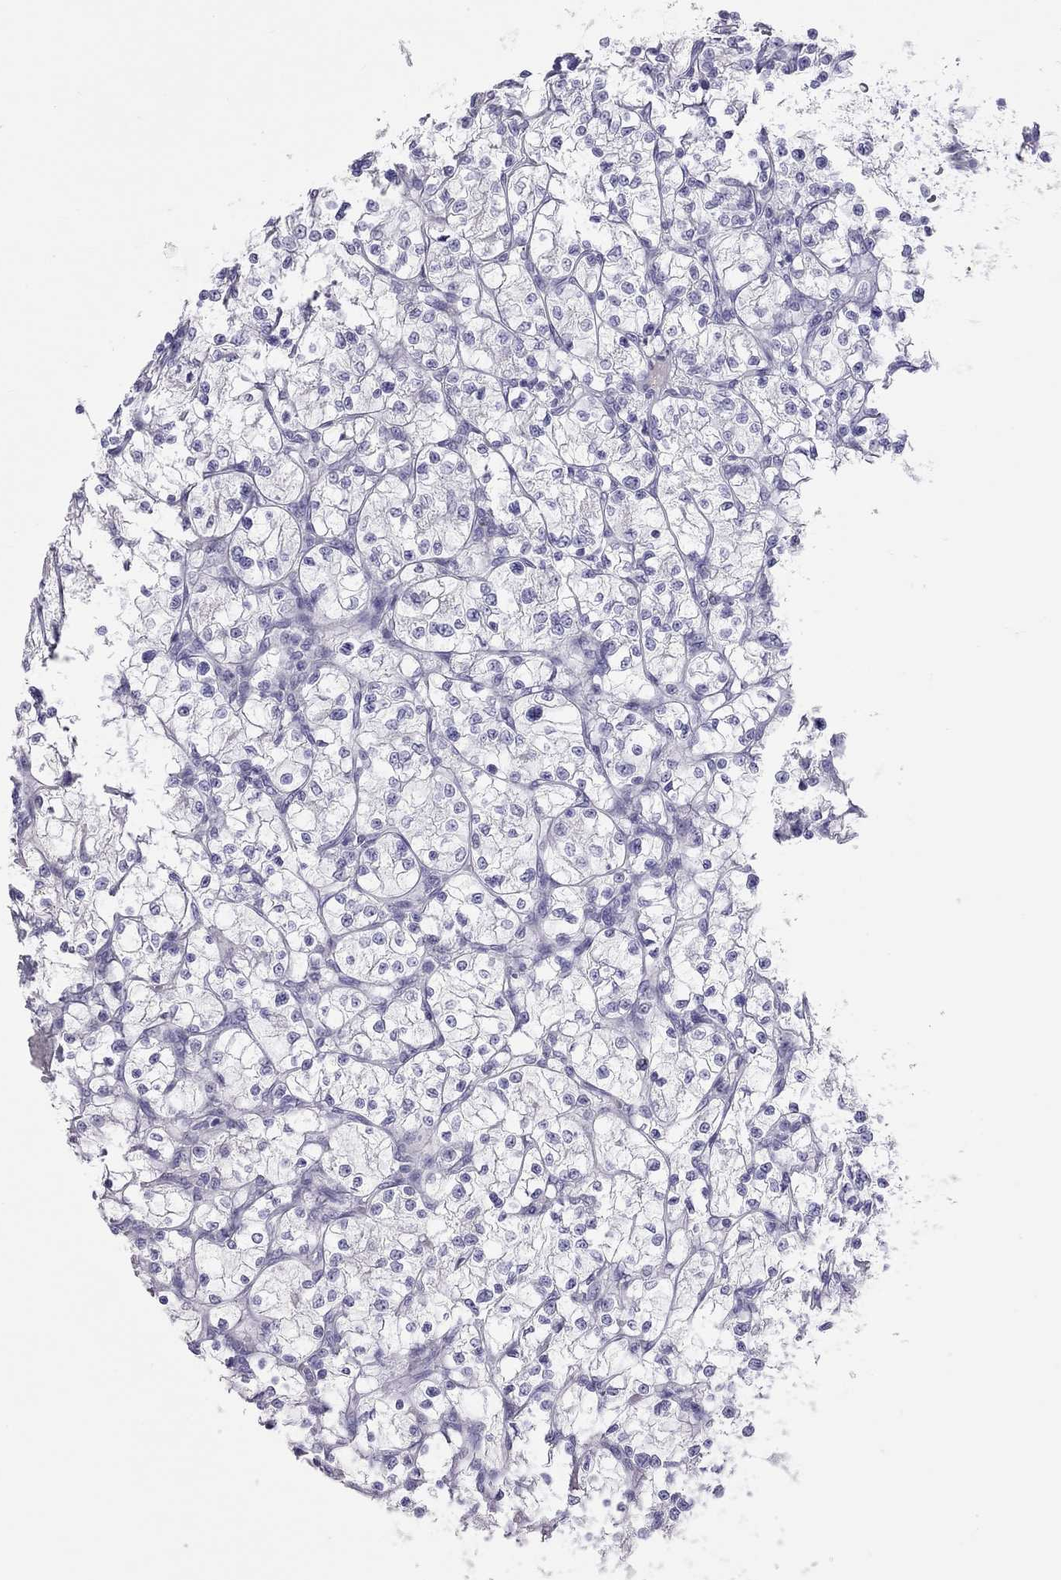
{"staining": {"intensity": "negative", "quantity": "none", "location": "none"}, "tissue": "renal cancer", "cell_type": "Tumor cells", "image_type": "cancer", "snomed": [{"axis": "morphology", "description": "Adenocarcinoma, NOS"}, {"axis": "topography", "description": "Kidney"}], "caption": "IHC photomicrograph of renal cancer stained for a protein (brown), which displays no expression in tumor cells.", "gene": "STAG3", "patient": {"sex": "female", "age": 64}}